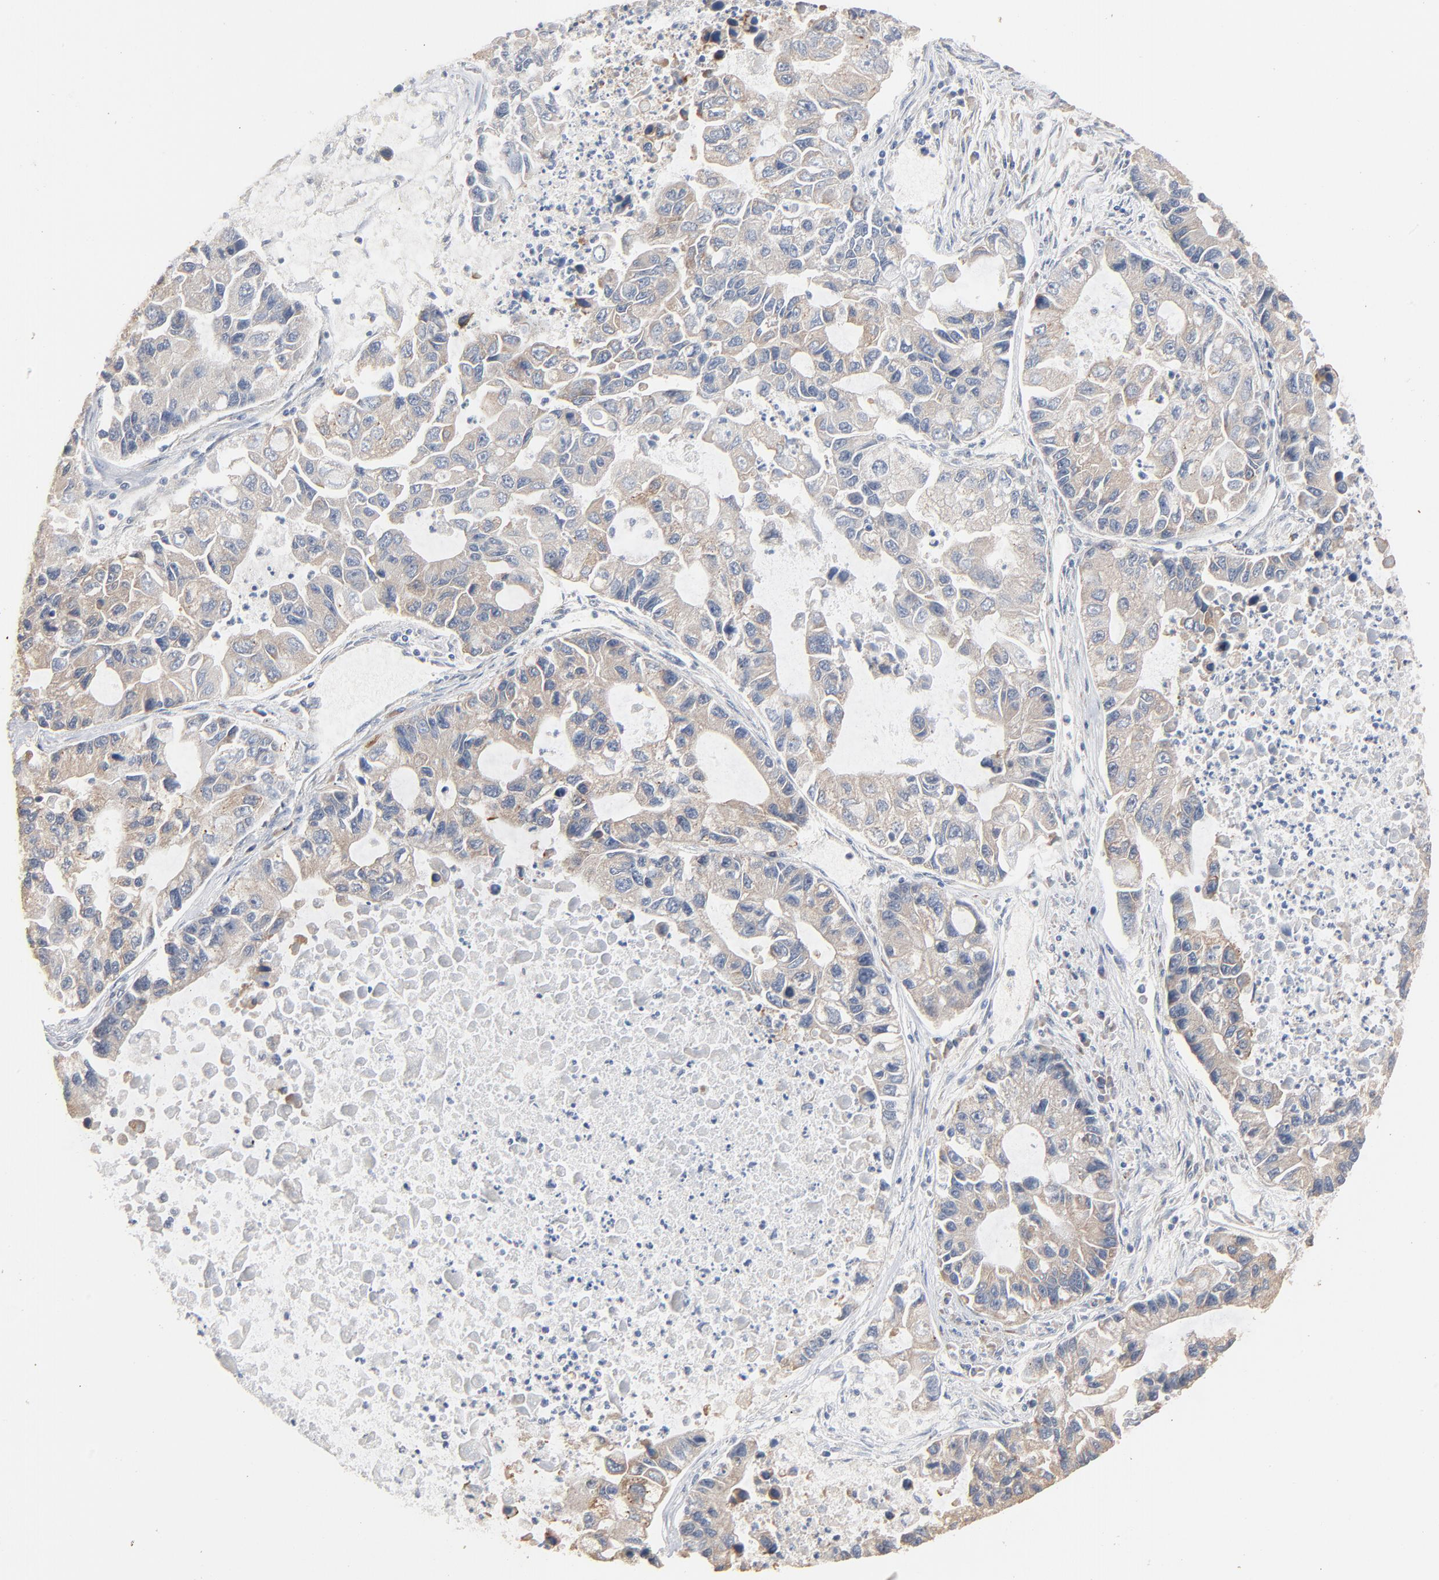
{"staining": {"intensity": "weak", "quantity": "<25%", "location": "cytoplasmic/membranous"}, "tissue": "lung cancer", "cell_type": "Tumor cells", "image_type": "cancer", "snomed": [{"axis": "morphology", "description": "Adenocarcinoma, NOS"}, {"axis": "topography", "description": "Lung"}], "caption": "Lung cancer (adenocarcinoma) was stained to show a protein in brown. There is no significant positivity in tumor cells.", "gene": "ZDHHC8", "patient": {"sex": "female", "age": 51}}